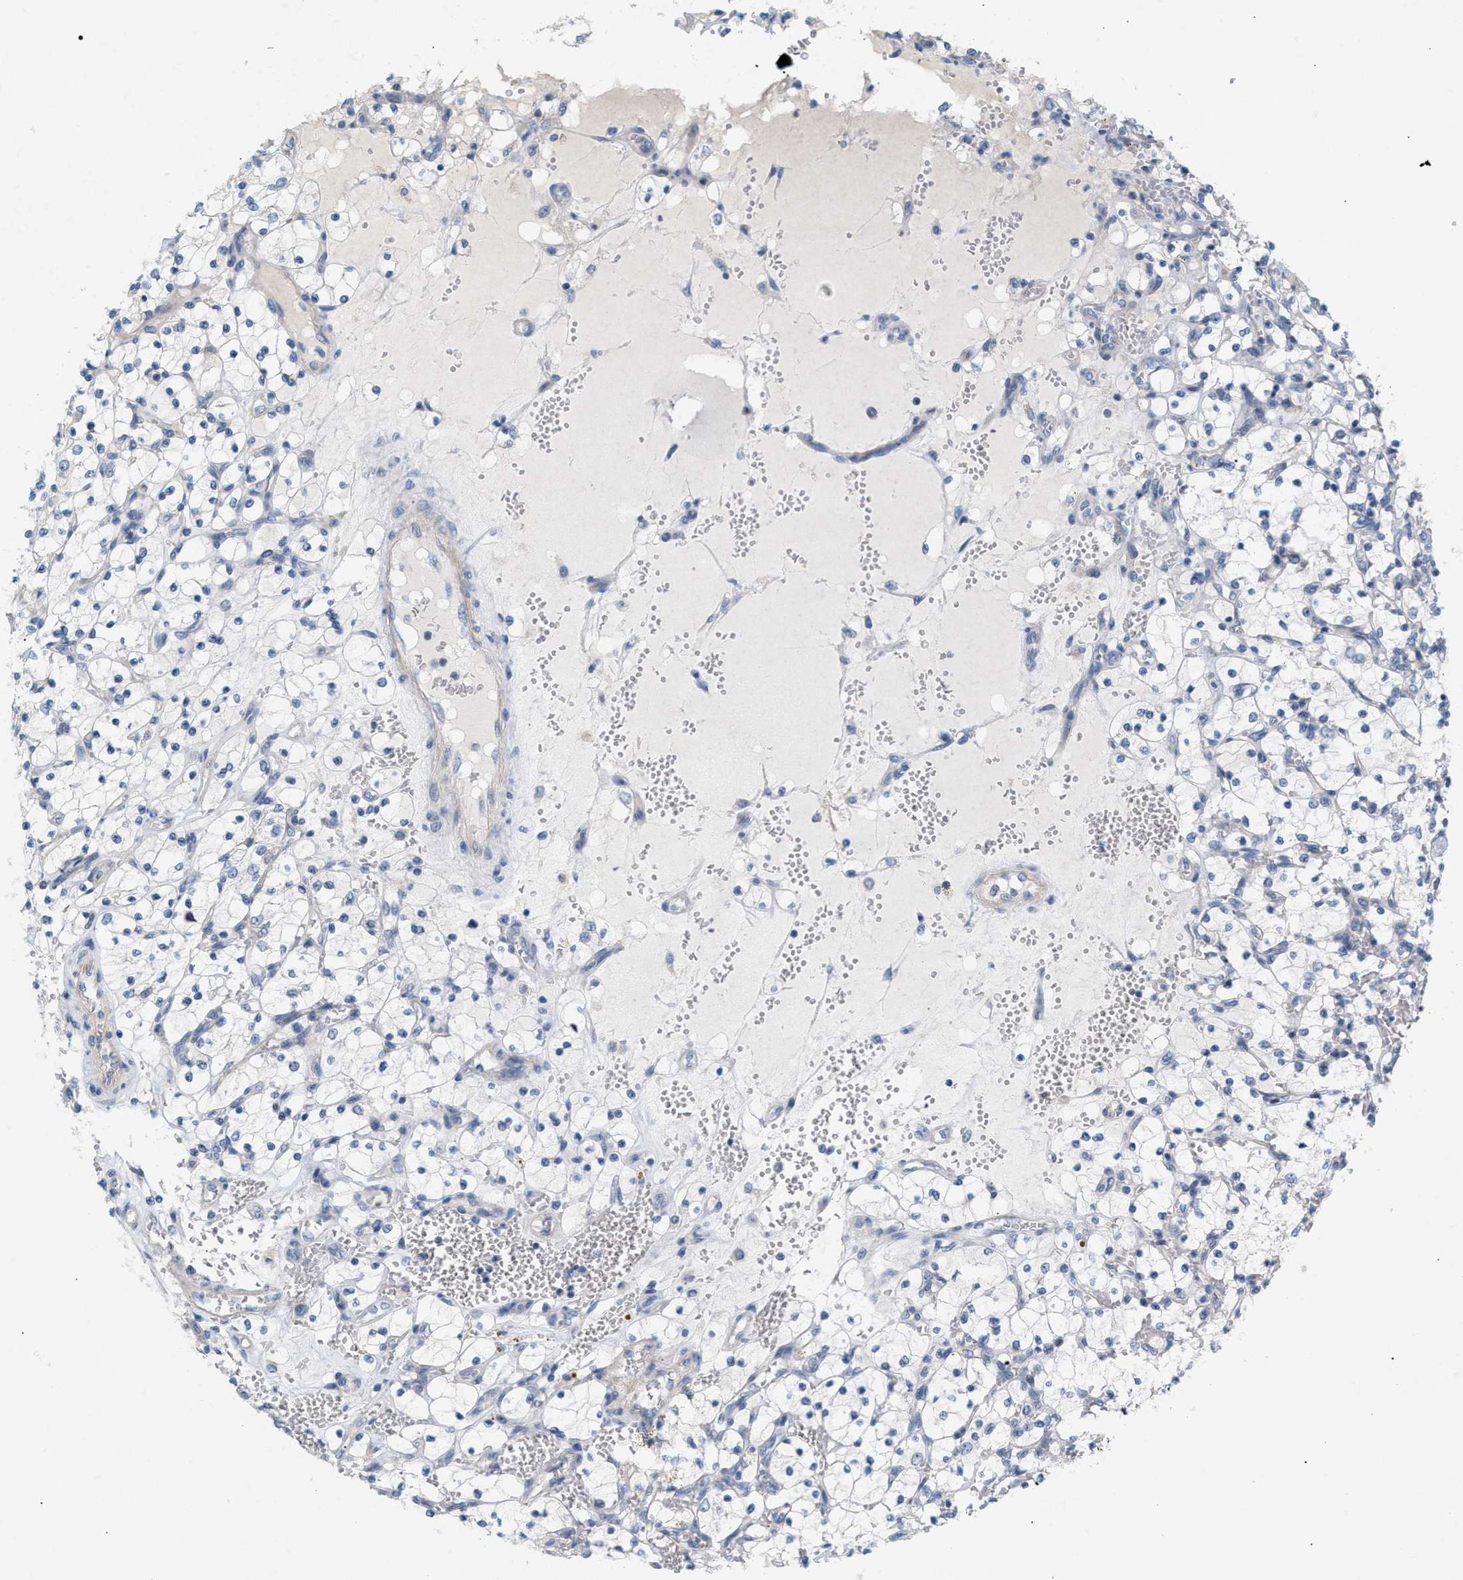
{"staining": {"intensity": "negative", "quantity": "none", "location": "none"}, "tissue": "renal cancer", "cell_type": "Tumor cells", "image_type": "cancer", "snomed": [{"axis": "morphology", "description": "Adenocarcinoma, NOS"}, {"axis": "topography", "description": "Kidney"}], "caption": "Image shows no protein expression in tumor cells of adenocarcinoma (renal) tissue.", "gene": "LRCH1", "patient": {"sex": "female", "age": 69}}